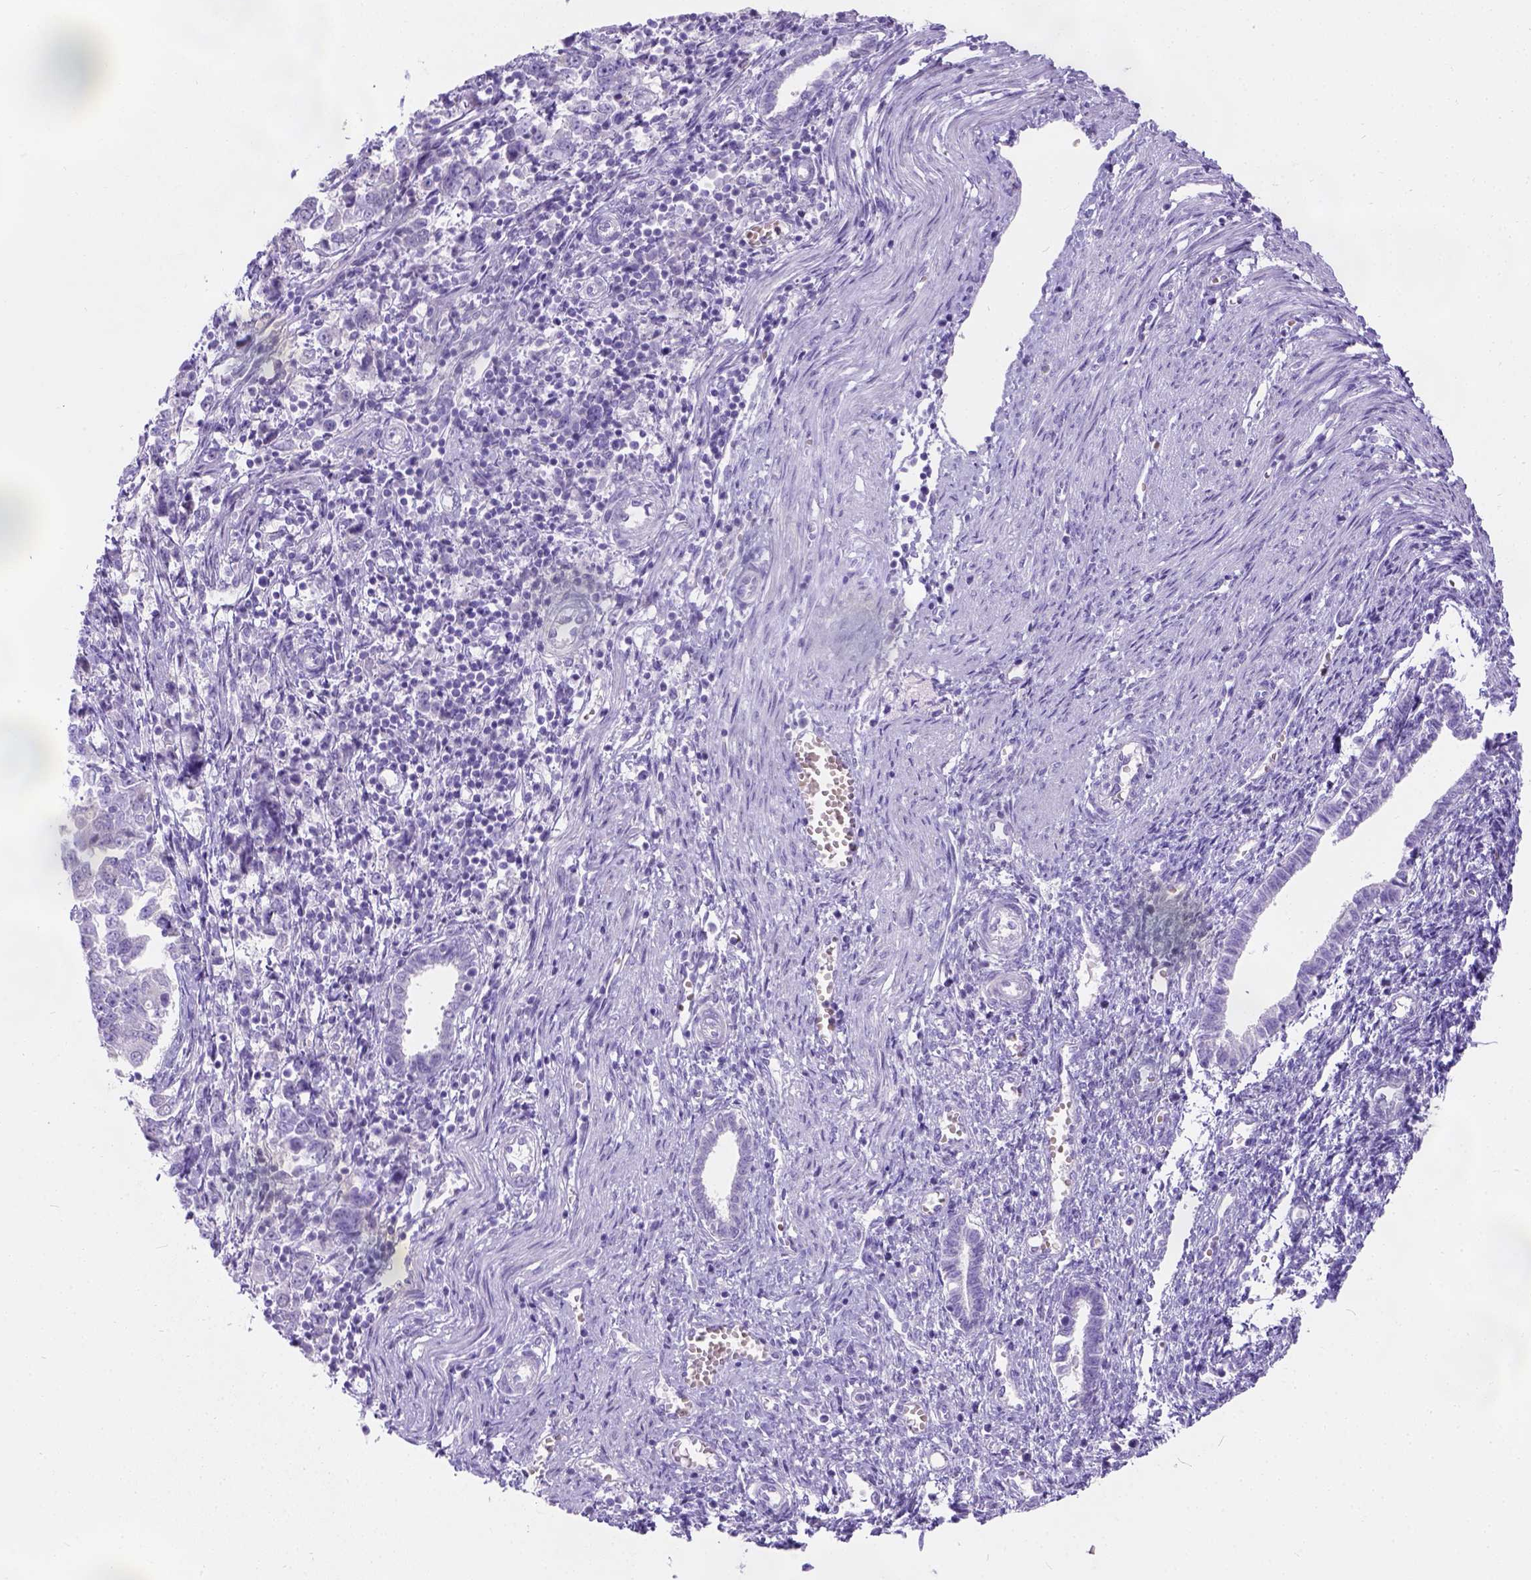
{"staining": {"intensity": "negative", "quantity": "none", "location": "none"}, "tissue": "endometrial cancer", "cell_type": "Tumor cells", "image_type": "cancer", "snomed": [{"axis": "morphology", "description": "Adenocarcinoma, NOS"}, {"axis": "topography", "description": "Endometrium"}], "caption": "IHC micrograph of human endometrial adenocarcinoma stained for a protein (brown), which exhibits no expression in tumor cells. The staining was performed using DAB (3,3'-diaminobenzidine) to visualize the protein expression in brown, while the nuclei were stained in blue with hematoxylin (Magnification: 20x).", "gene": "PHF7", "patient": {"sex": "female", "age": 43}}